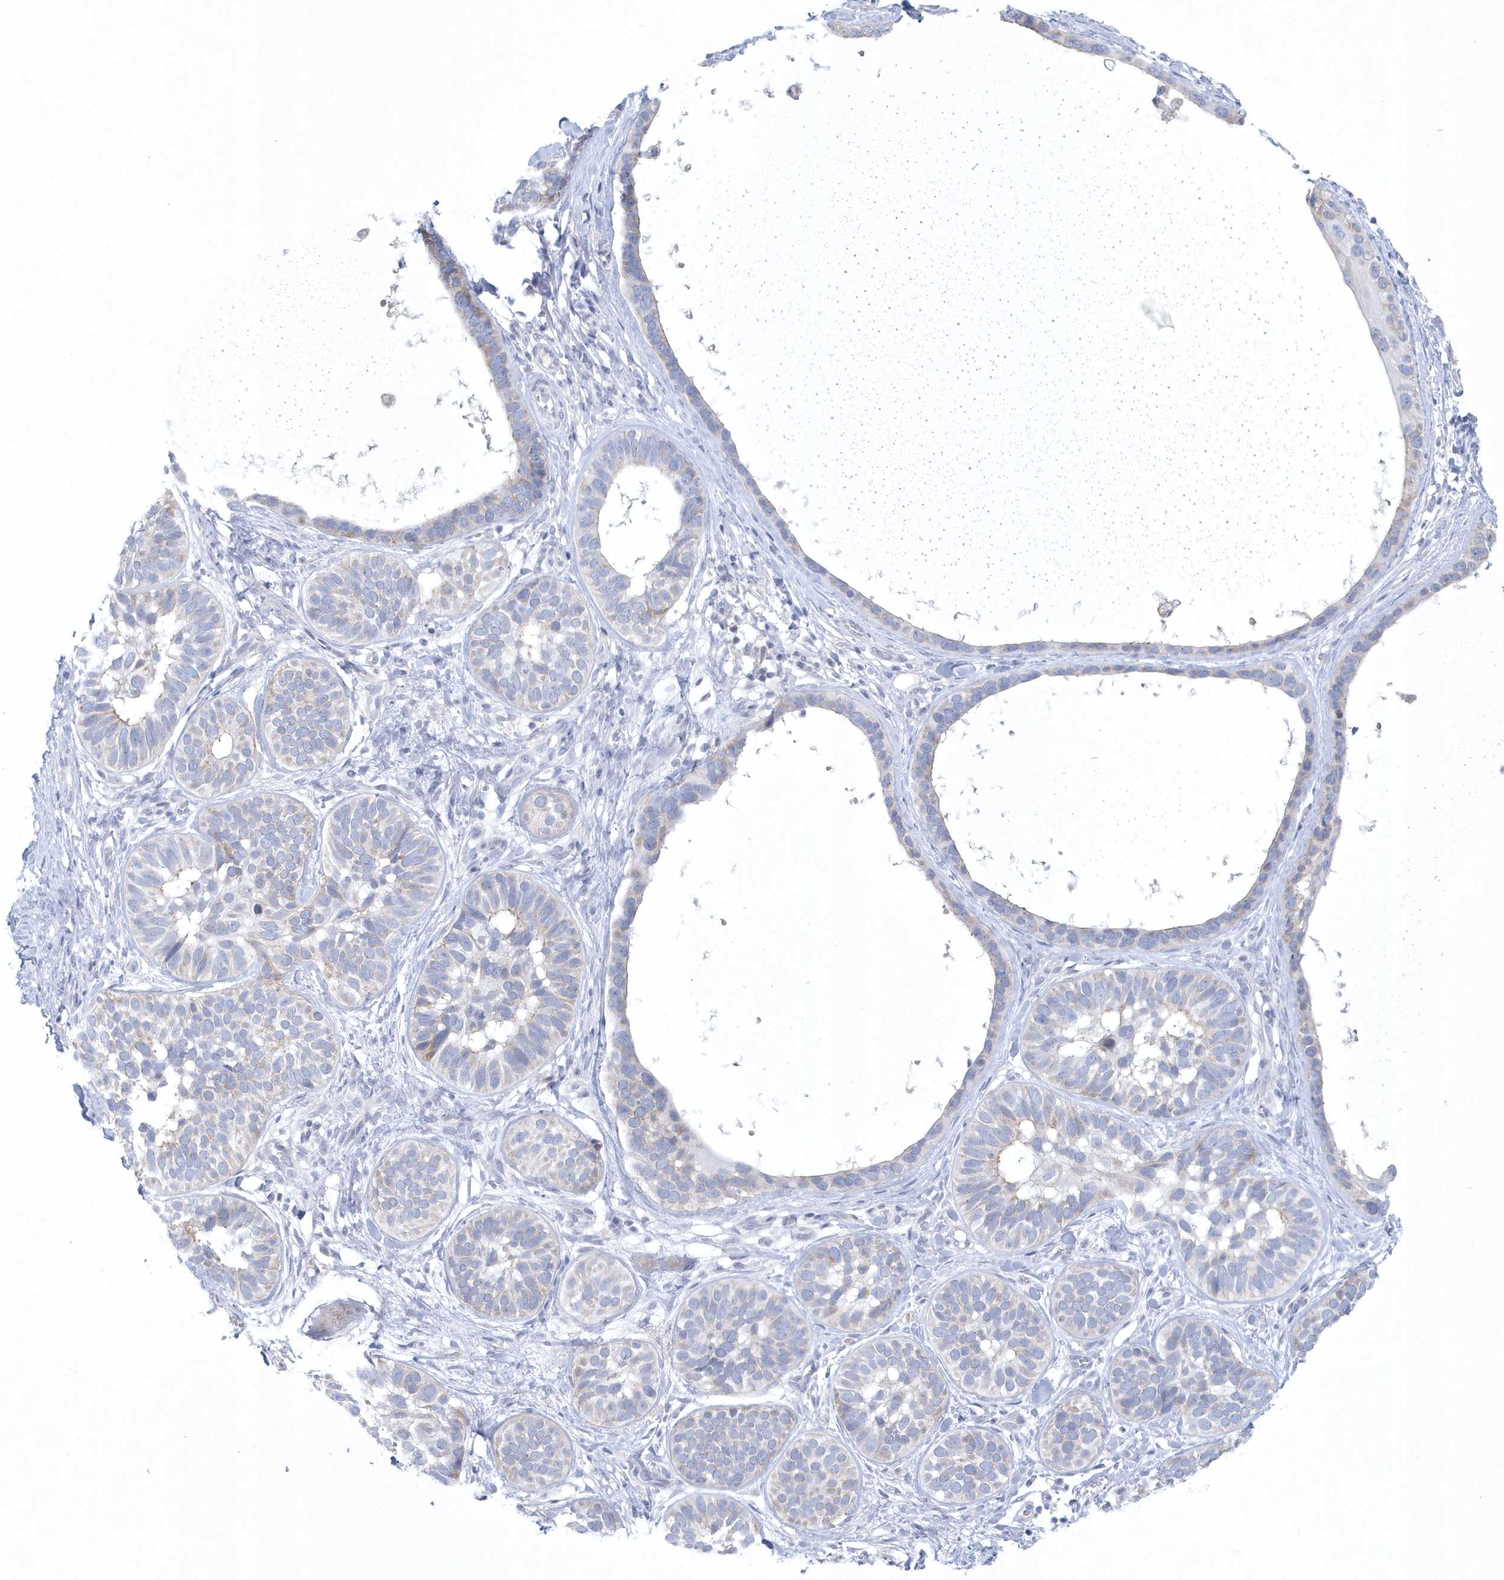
{"staining": {"intensity": "negative", "quantity": "none", "location": "none"}, "tissue": "skin cancer", "cell_type": "Tumor cells", "image_type": "cancer", "snomed": [{"axis": "morphology", "description": "Basal cell carcinoma"}, {"axis": "topography", "description": "Skin"}], "caption": "DAB immunohistochemical staining of human skin basal cell carcinoma reveals no significant staining in tumor cells. (Brightfield microscopy of DAB immunohistochemistry at high magnification).", "gene": "NIPAL1", "patient": {"sex": "male", "age": 62}}